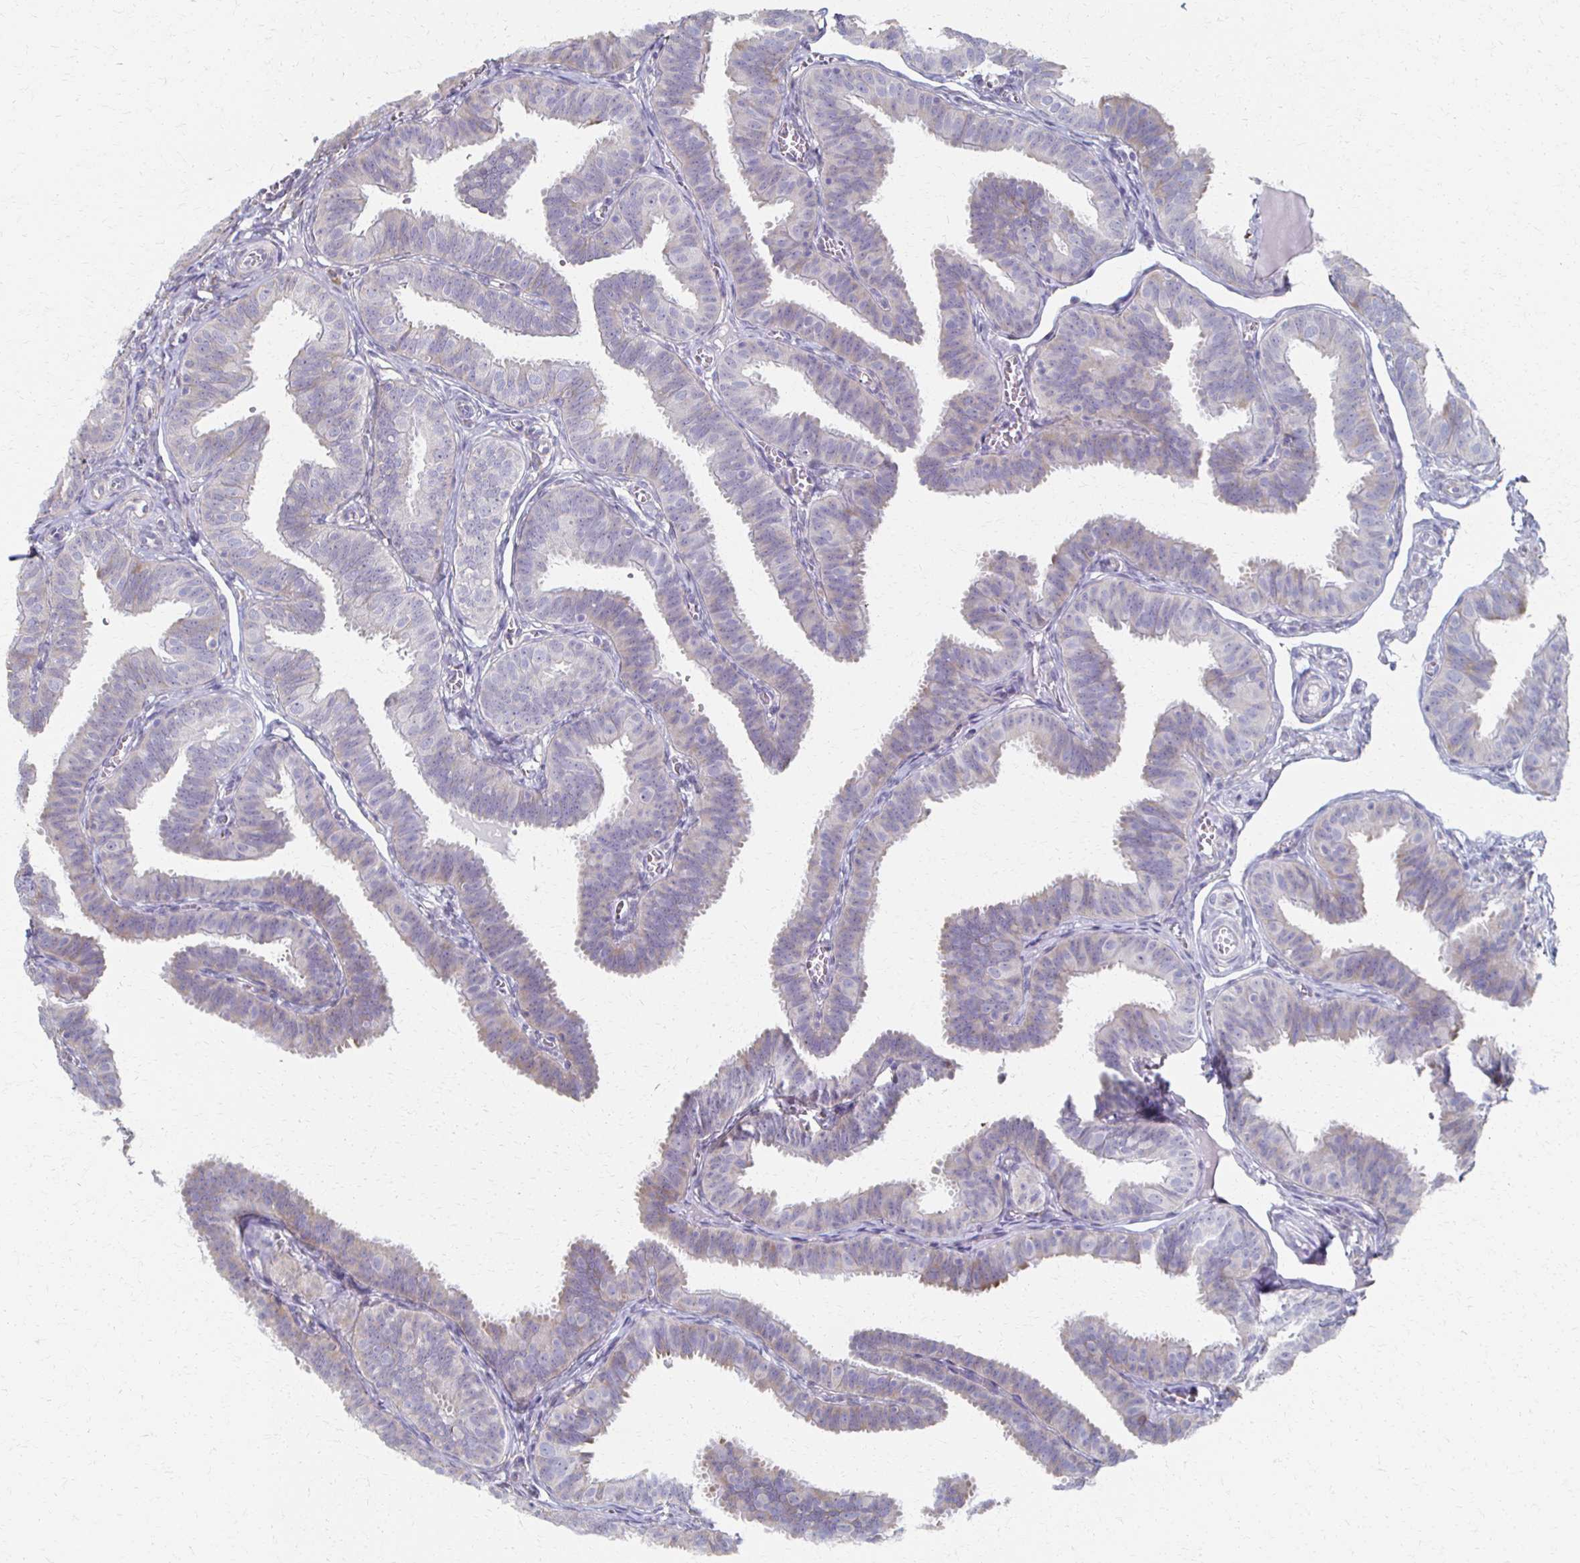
{"staining": {"intensity": "weak", "quantity": "<25%", "location": "cytoplasmic/membranous"}, "tissue": "fallopian tube", "cell_type": "Glandular cells", "image_type": "normal", "snomed": [{"axis": "morphology", "description": "Normal tissue, NOS"}, {"axis": "topography", "description": "Fallopian tube"}], "caption": "IHC image of benign human fallopian tube stained for a protein (brown), which reveals no expression in glandular cells. The staining was performed using DAB to visualize the protein expression in brown, while the nuclei were stained in blue with hematoxylin (Magnification: 20x).", "gene": "ATP1A3", "patient": {"sex": "female", "age": 25}}